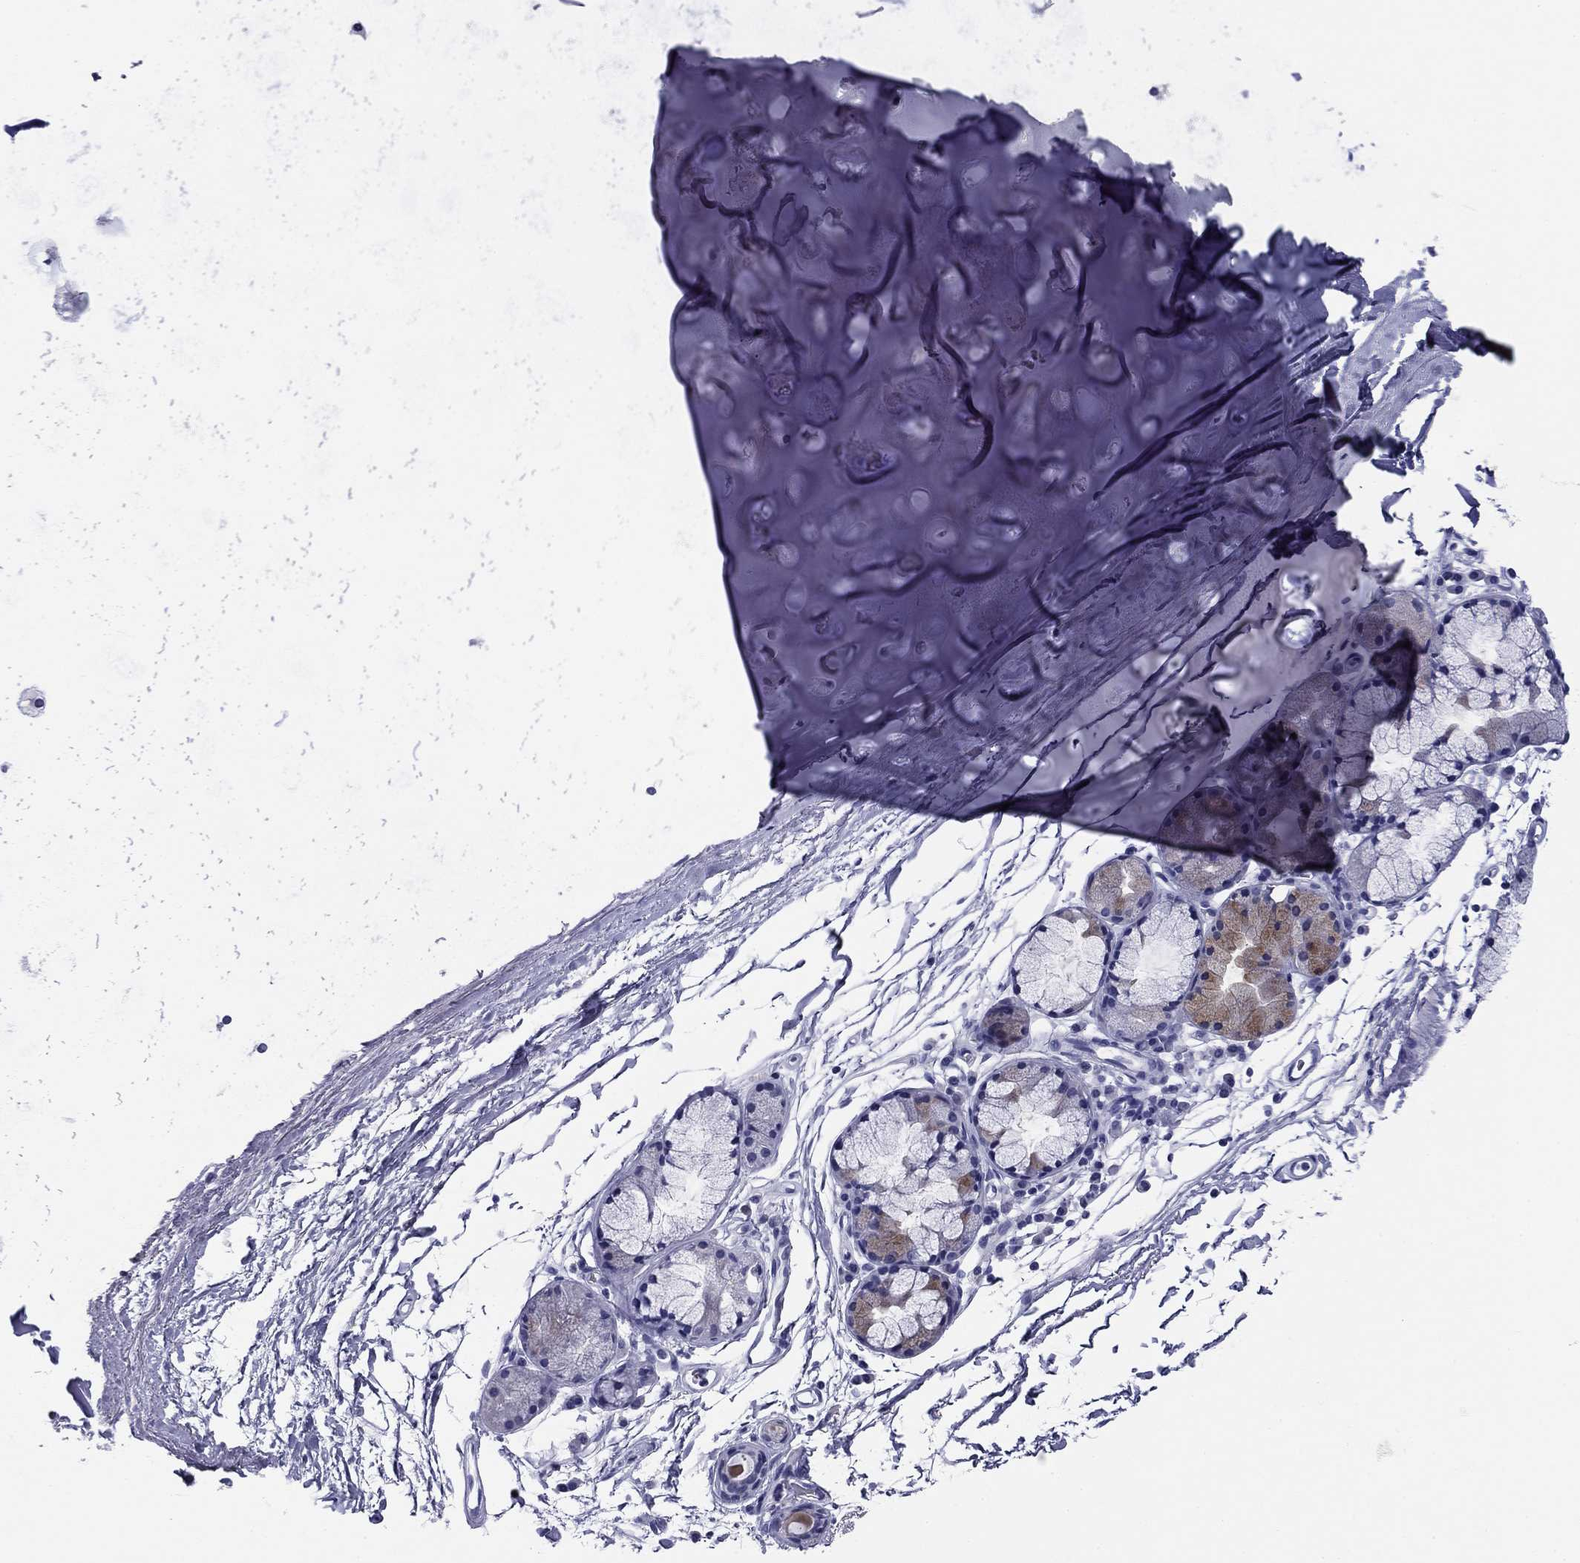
{"staining": {"intensity": "negative", "quantity": "none", "location": "none"}, "tissue": "adipose tissue", "cell_type": "Adipocytes", "image_type": "normal", "snomed": [{"axis": "morphology", "description": "Normal tissue, NOS"}, {"axis": "topography", "description": "Lymph node"}, {"axis": "topography", "description": "Bronchus"}], "caption": "A high-resolution histopathology image shows IHC staining of benign adipose tissue, which reveals no significant staining in adipocytes. Brightfield microscopy of immunohistochemistry (IHC) stained with DAB (brown) and hematoxylin (blue), captured at high magnification.", "gene": "ABCC2", "patient": {"sex": "female", "age": 70}}